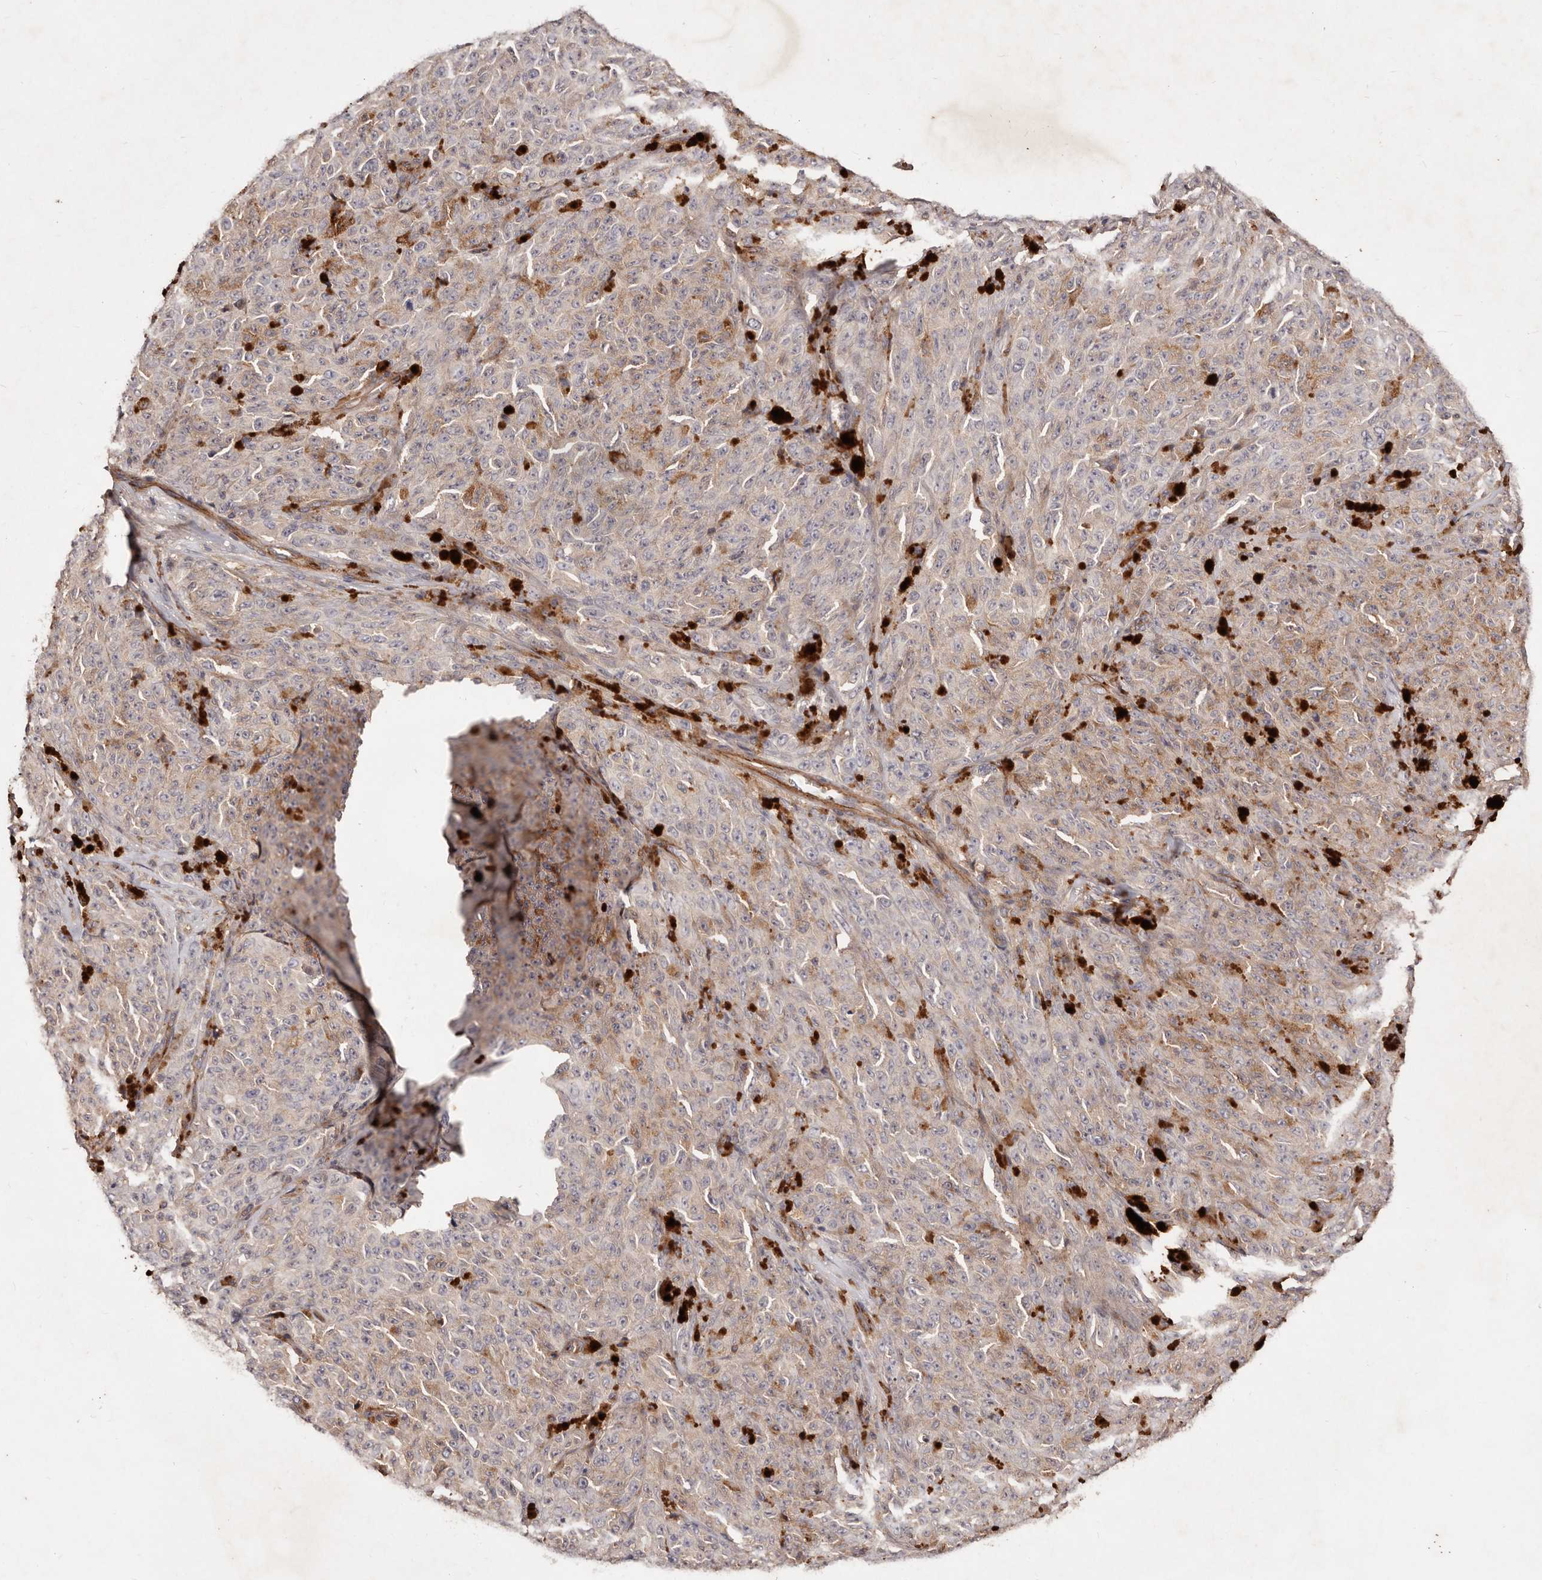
{"staining": {"intensity": "weak", "quantity": "<25%", "location": "cytoplasmic/membranous"}, "tissue": "melanoma", "cell_type": "Tumor cells", "image_type": "cancer", "snomed": [{"axis": "morphology", "description": "Malignant melanoma, NOS"}, {"axis": "topography", "description": "Skin"}], "caption": "Immunohistochemical staining of melanoma demonstrates no significant positivity in tumor cells.", "gene": "CCL14", "patient": {"sex": "female", "age": 82}}